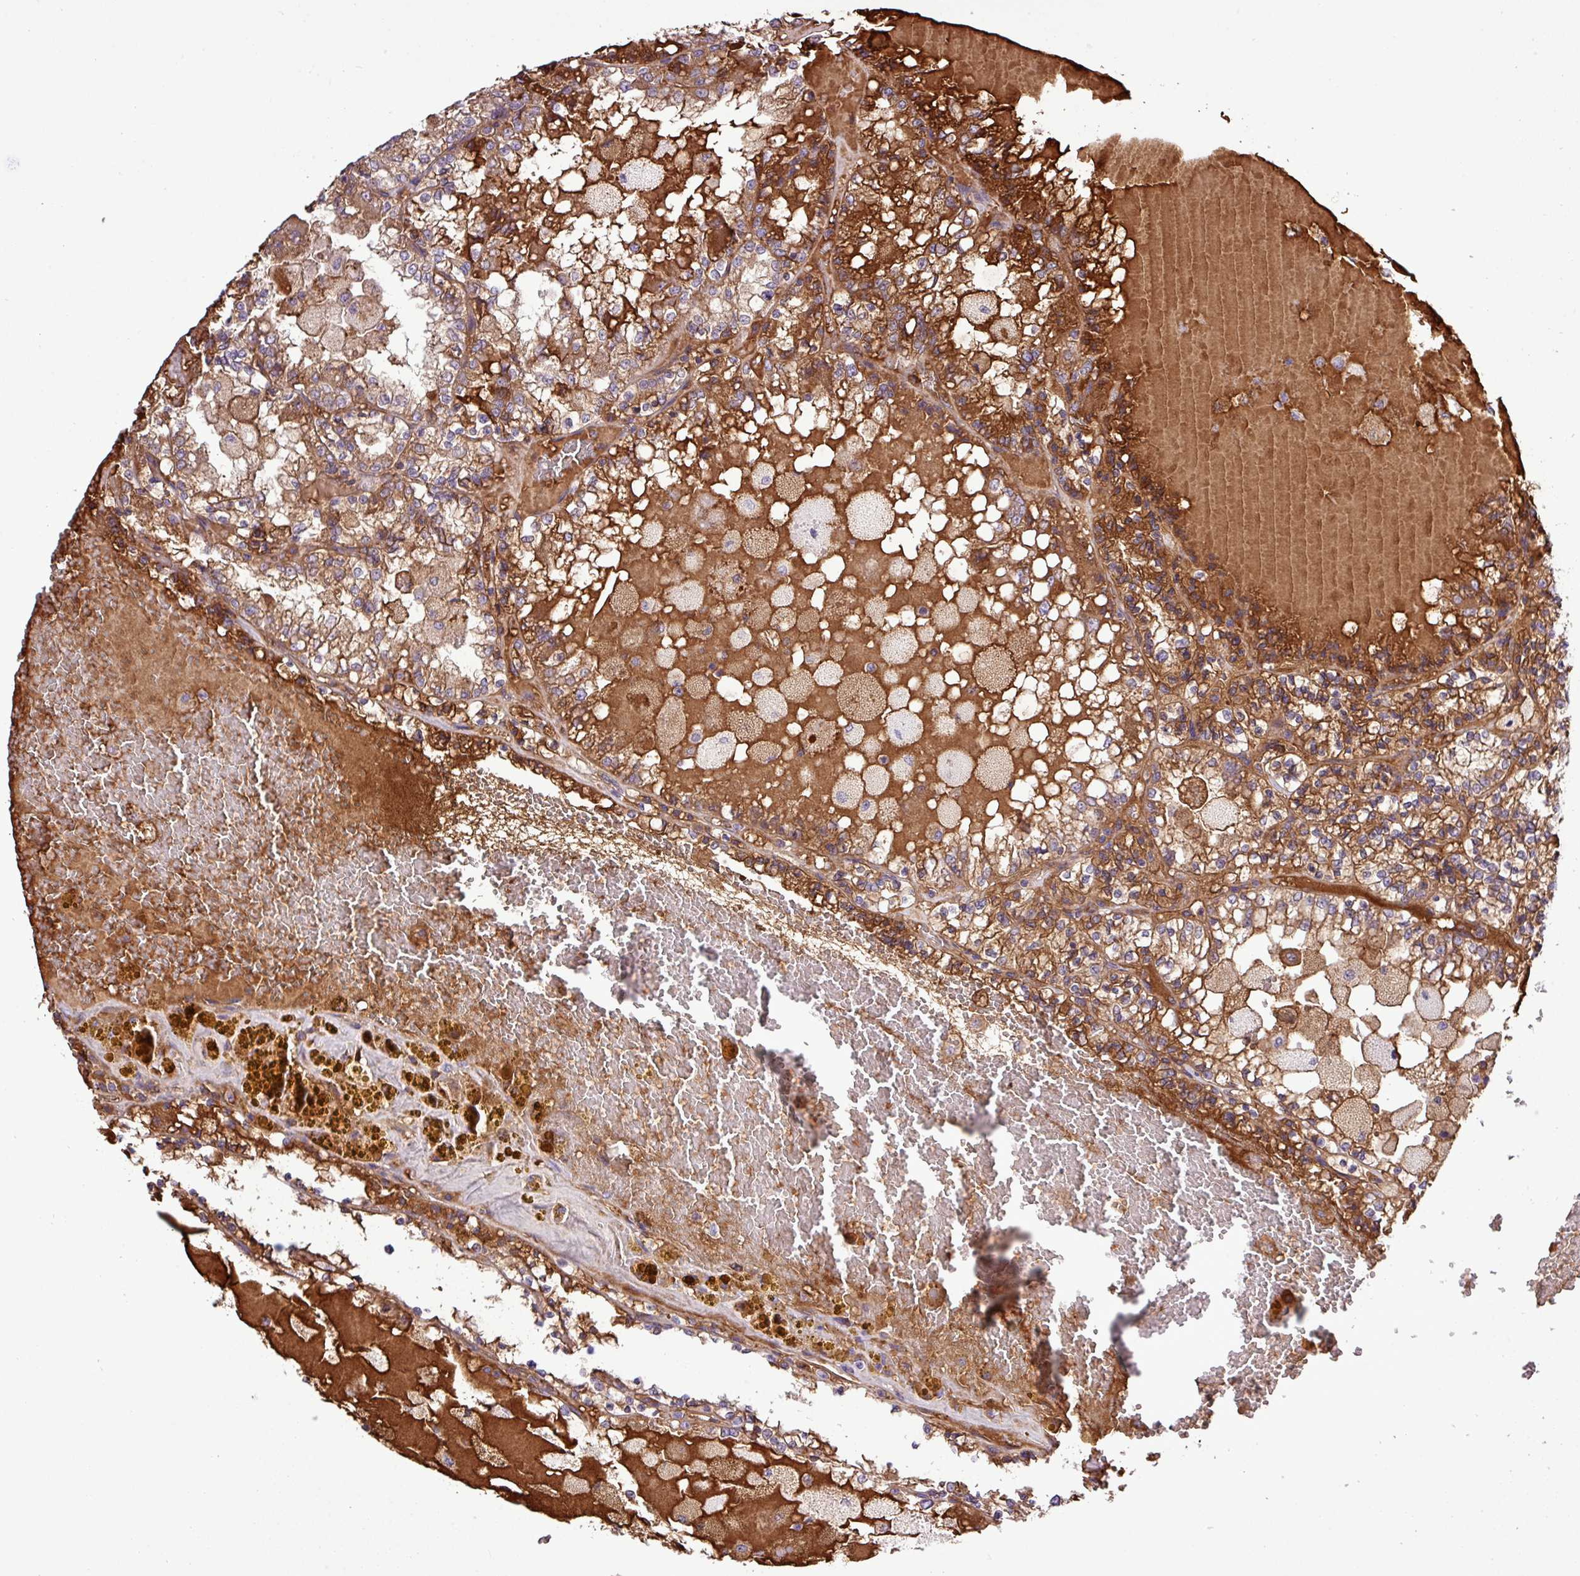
{"staining": {"intensity": "moderate", "quantity": ">75%", "location": "cytoplasmic/membranous"}, "tissue": "renal cancer", "cell_type": "Tumor cells", "image_type": "cancer", "snomed": [{"axis": "morphology", "description": "Adenocarcinoma, NOS"}, {"axis": "topography", "description": "Kidney"}], "caption": "DAB (3,3'-diaminobenzidine) immunohistochemical staining of renal cancer displays moderate cytoplasmic/membranous protein expression in approximately >75% of tumor cells.", "gene": "CWH43", "patient": {"sex": "female", "age": 56}}